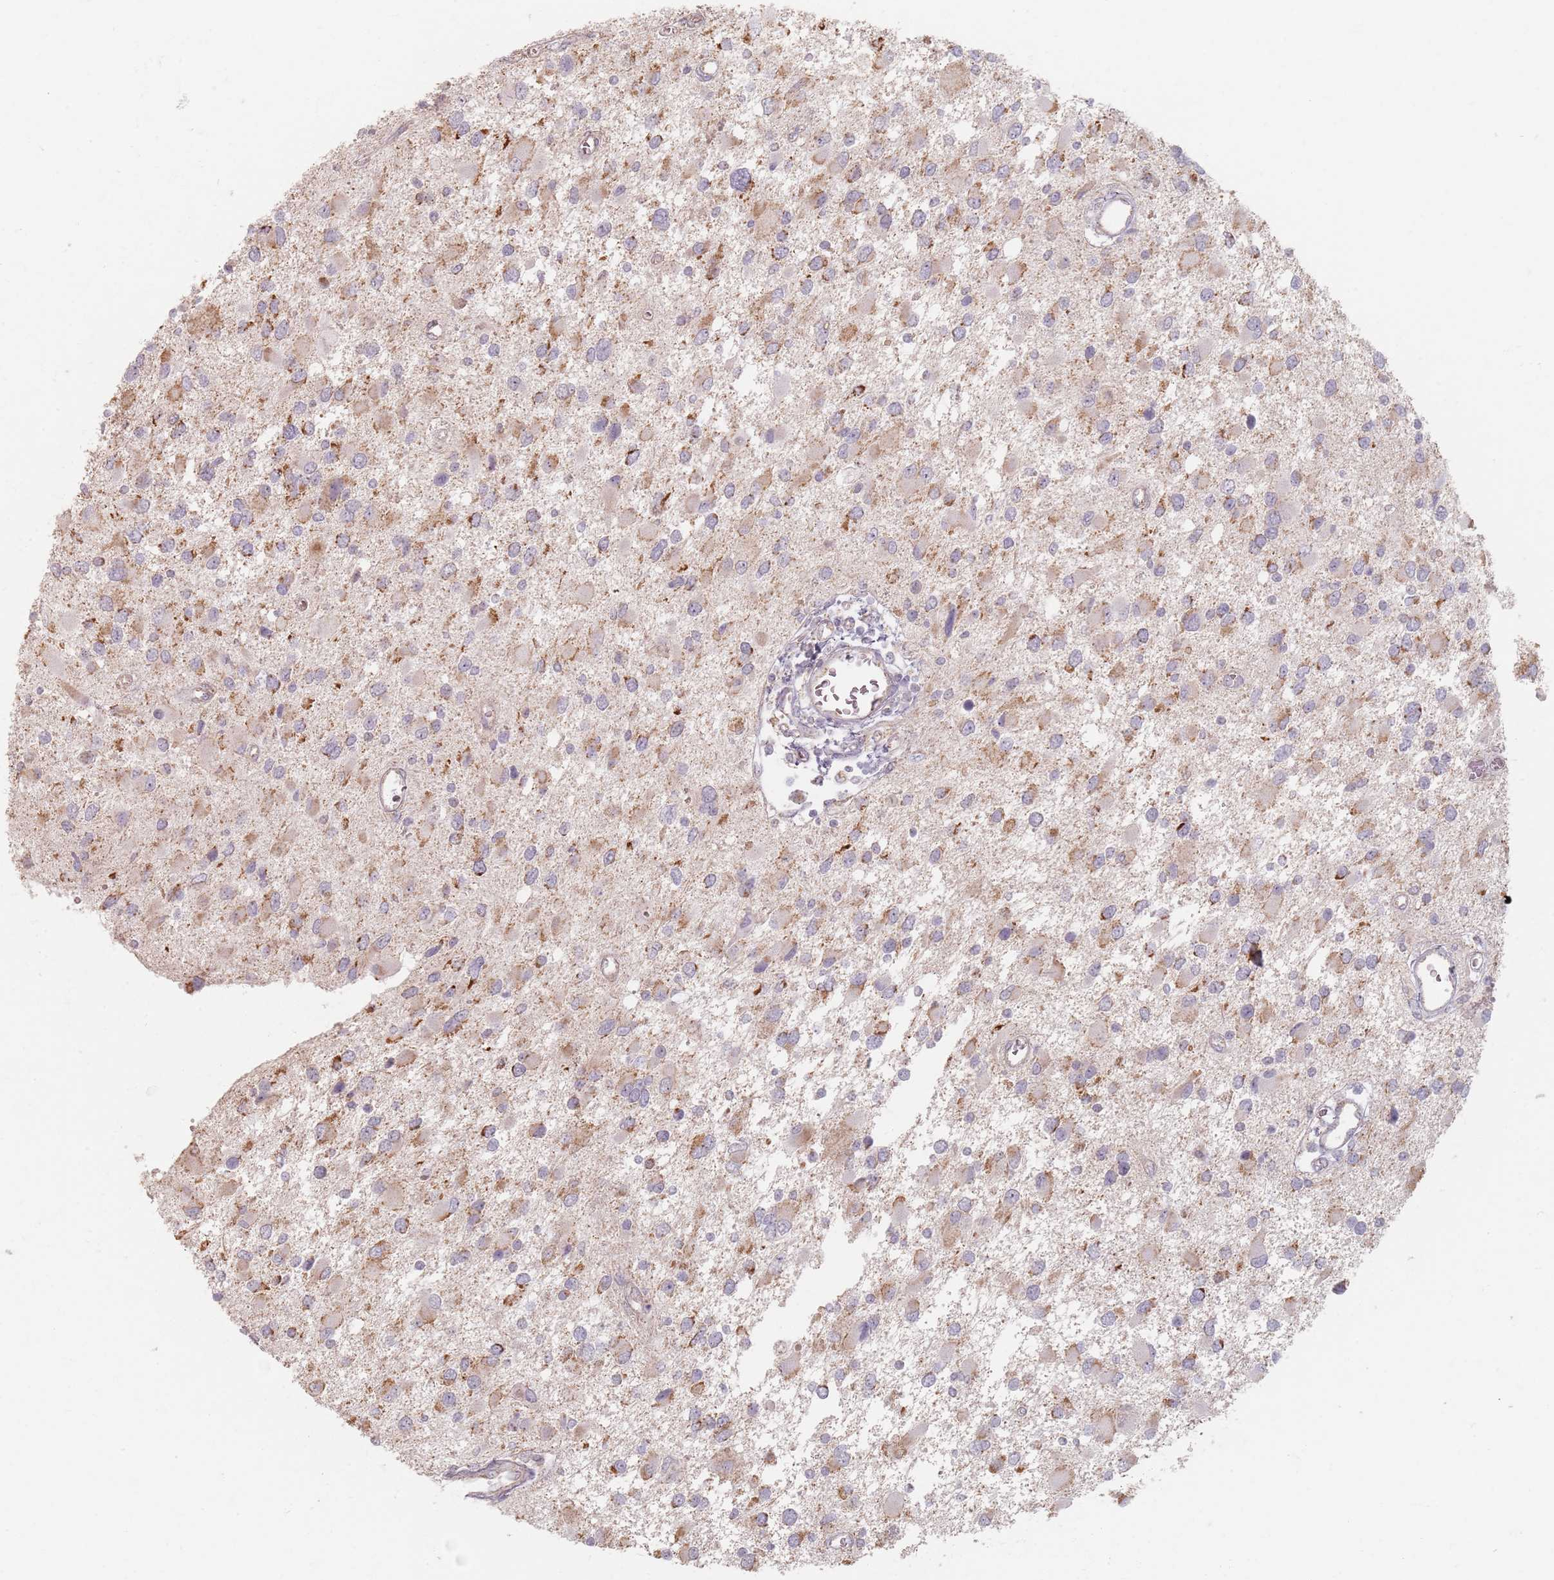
{"staining": {"intensity": "moderate", "quantity": "25%-75%", "location": "cytoplasmic/membranous"}, "tissue": "glioma", "cell_type": "Tumor cells", "image_type": "cancer", "snomed": [{"axis": "morphology", "description": "Glioma, malignant, High grade"}, {"axis": "topography", "description": "Brain"}], "caption": "Immunohistochemistry image of human high-grade glioma (malignant) stained for a protein (brown), which reveals medium levels of moderate cytoplasmic/membranous staining in about 25%-75% of tumor cells.", "gene": "PKD2L2", "patient": {"sex": "male", "age": 53}}